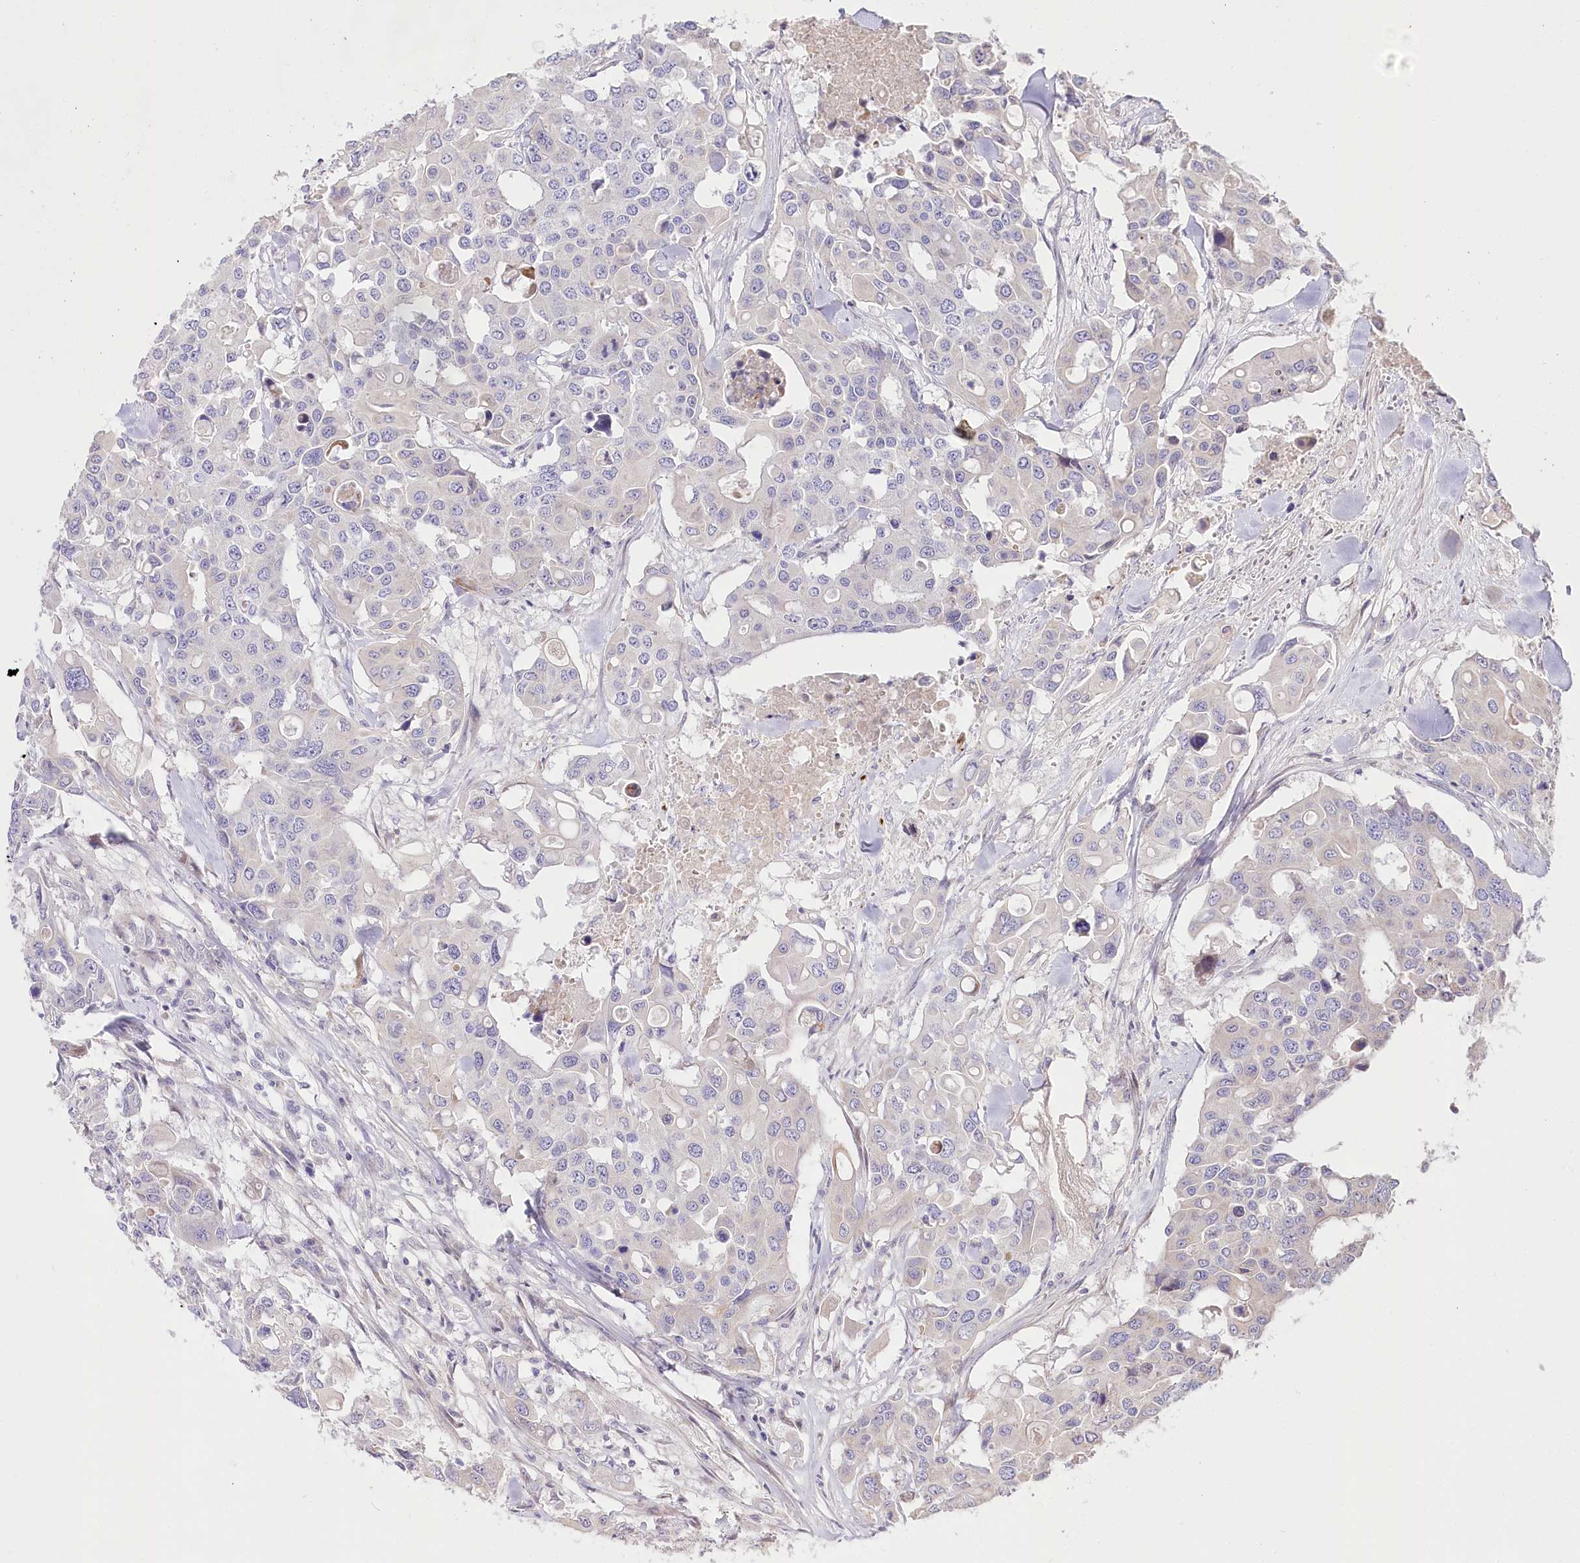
{"staining": {"intensity": "negative", "quantity": "none", "location": "none"}, "tissue": "colorectal cancer", "cell_type": "Tumor cells", "image_type": "cancer", "snomed": [{"axis": "morphology", "description": "Adenocarcinoma, NOS"}, {"axis": "topography", "description": "Colon"}], "caption": "An immunohistochemistry (IHC) histopathology image of colorectal cancer (adenocarcinoma) is shown. There is no staining in tumor cells of colorectal cancer (adenocarcinoma).", "gene": "LRRC14B", "patient": {"sex": "male", "age": 77}}